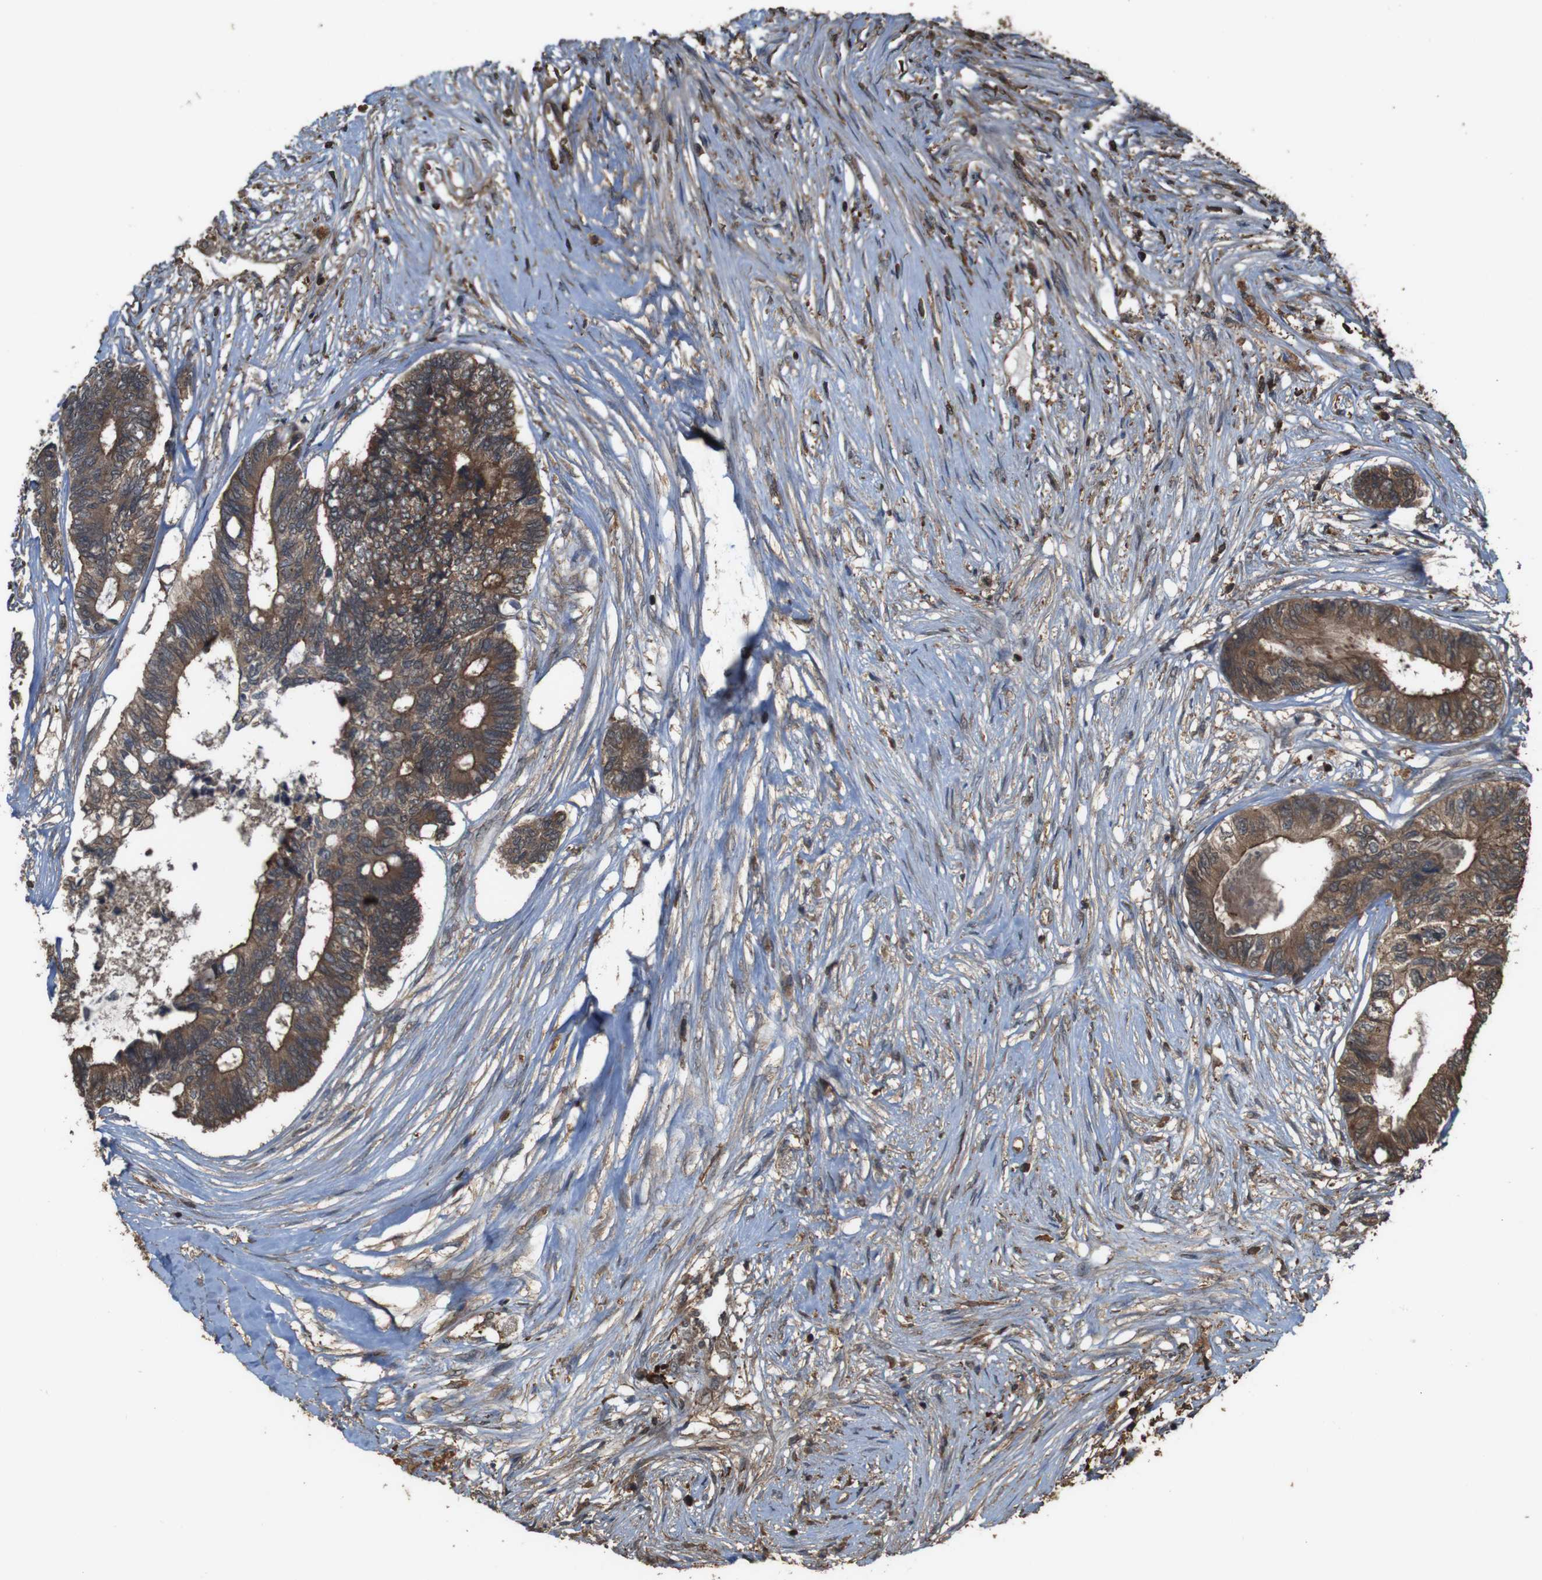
{"staining": {"intensity": "moderate", "quantity": ">75%", "location": "cytoplasmic/membranous"}, "tissue": "colorectal cancer", "cell_type": "Tumor cells", "image_type": "cancer", "snomed": [{"axis": "morphology", "description": "Adenocarcinoma, NOS"}, {"axis": "topography", "description": "Rectum"}], "caption": "Immunohistochemical staining of colorectal cancer shows medium levels of moderate cytoplasmic/membranous positivity in about >75% of tumor cells. The staining was performed using DAB (3,3'-diaminobenzidine), with brown indicating positive protein expression. Nuclei are stained blue with hematoxylin.", "gene": "BAG4", "patient": {"sex": "male", "age": 63}}